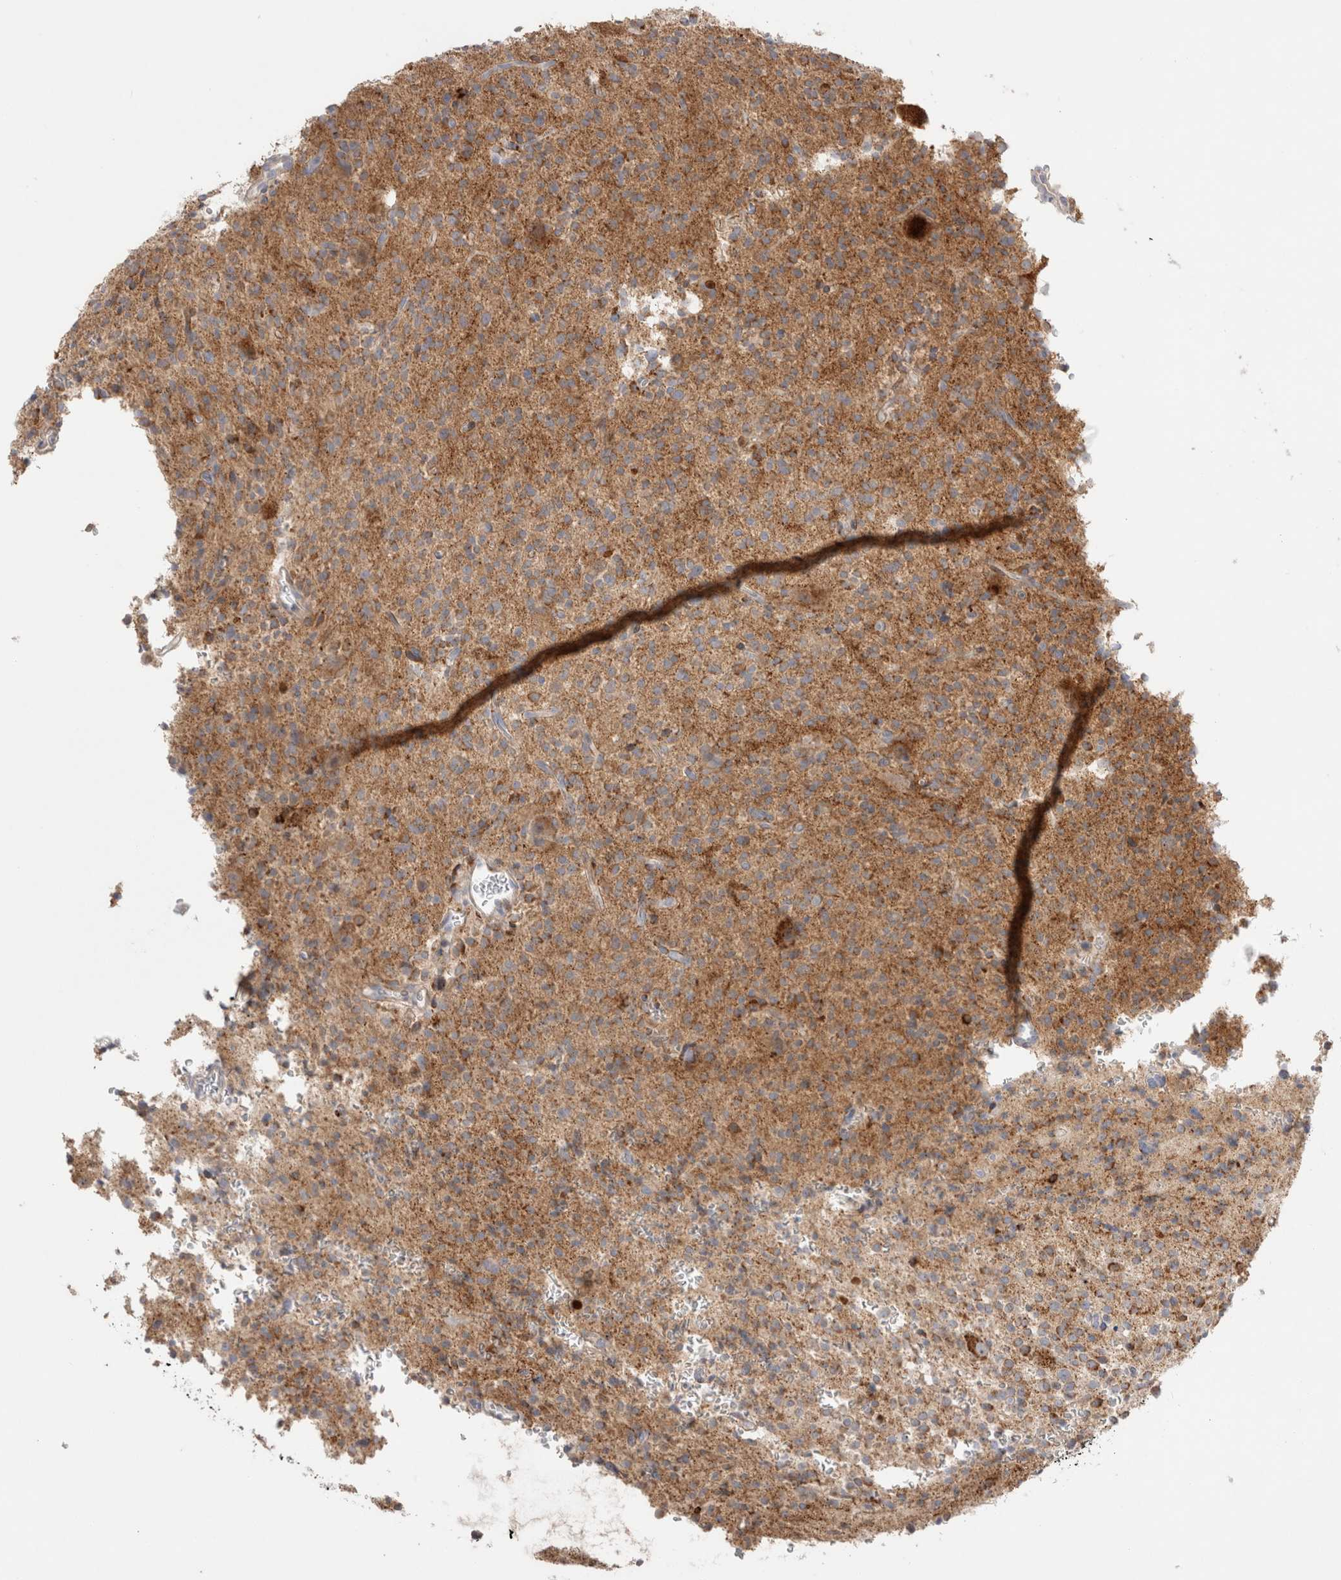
{"staining": {"intensity": "moderate", "quantity": ">75%", "location": "cytoplasmic/membranous"}, "tissue": "glioma", "cell_type": "Tumor cells", "image_type": "cancer", "snomed": [{"axis": "morphology", "description": "Glioma, malignant, High grade"}, {"axis": "topography", "description": "Brain"}], "caption": "Moderate cytoplasmic/membranous expression for a protein is seen in about >75% of tumor cells of glioma using immunohistochemistry (IHC).", "gene": "CHADL", "patient": {"sex": "male", "age": 34}}